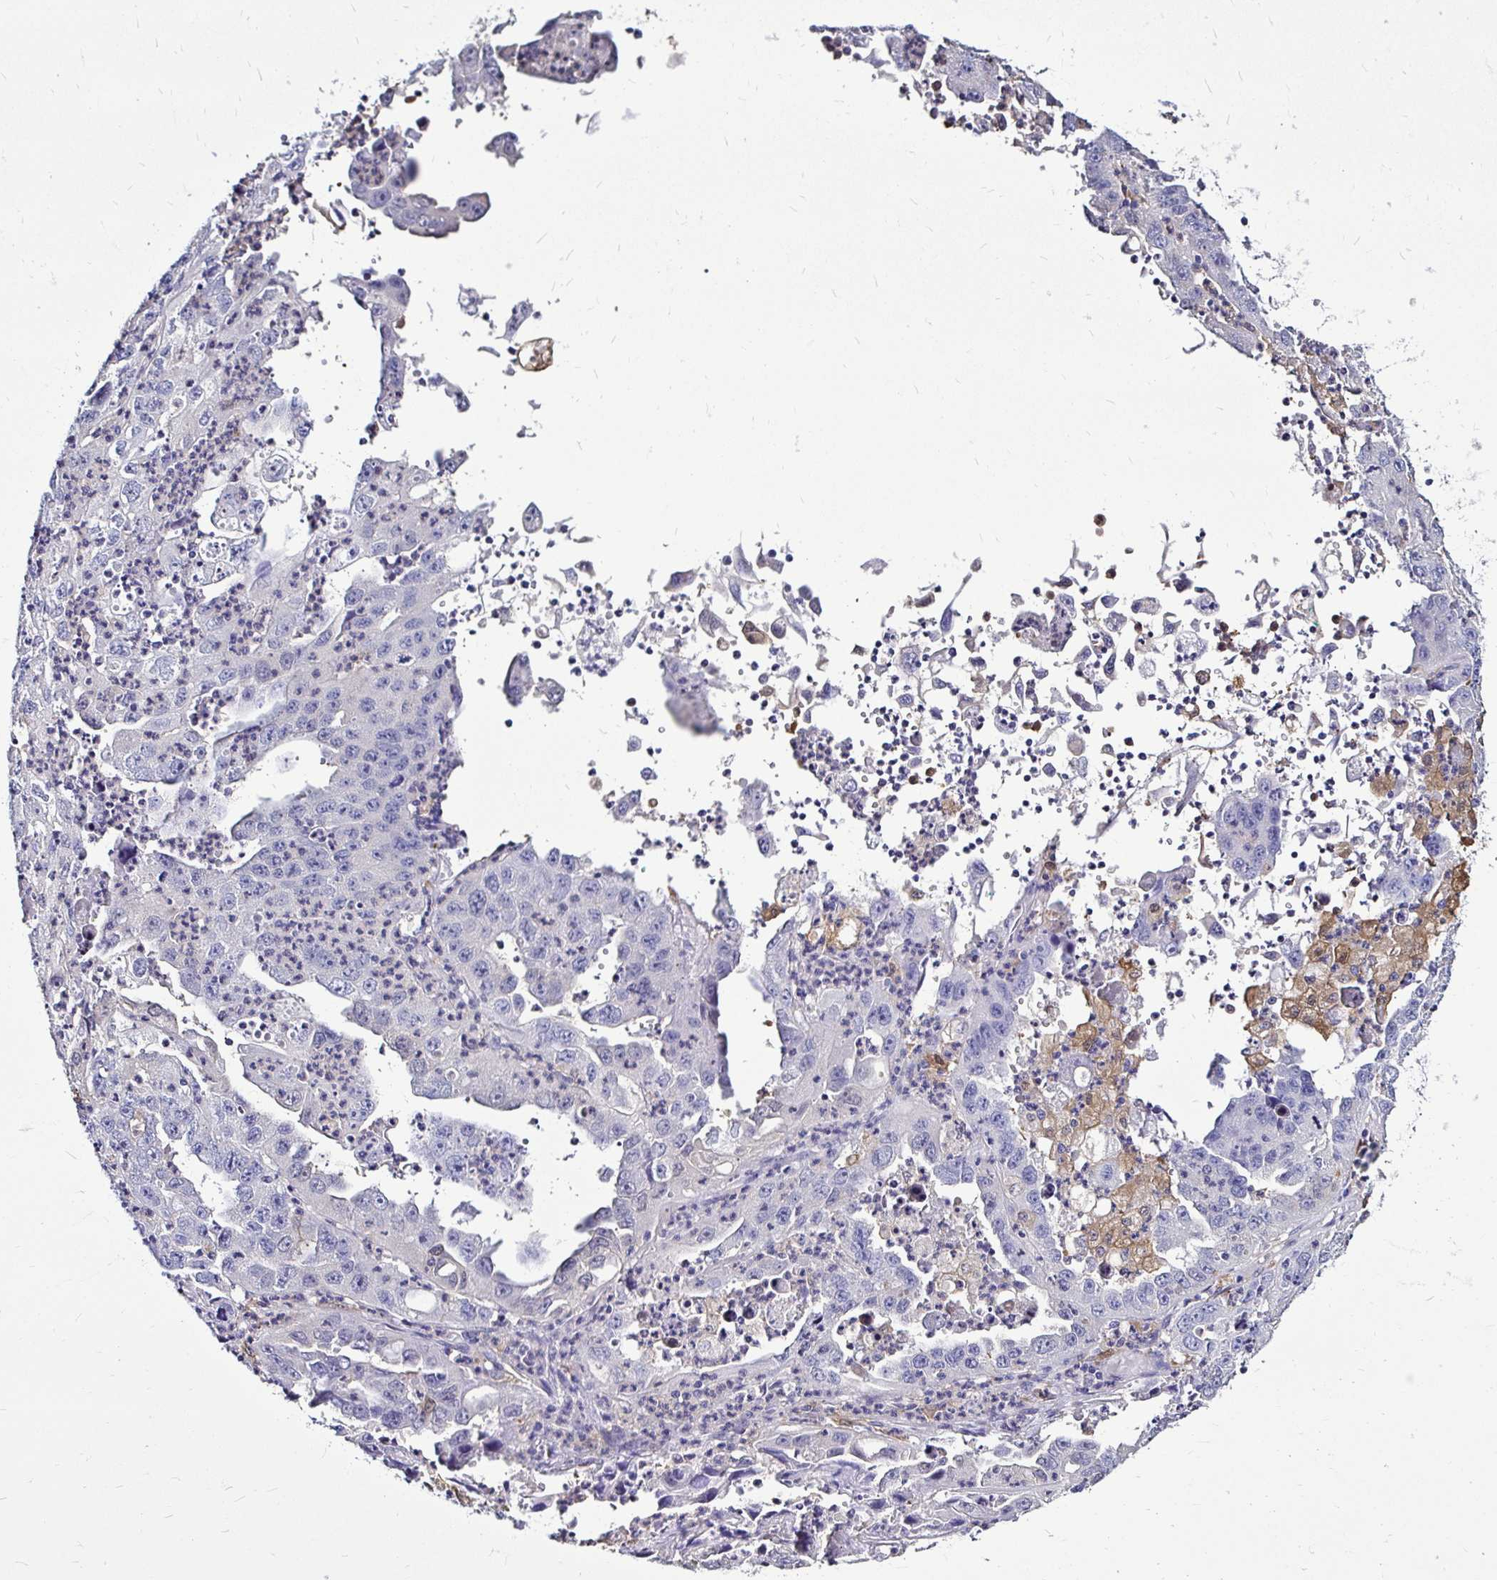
{"staining": {"intensity": "negative", "quantity": "none", "location": "none"}, "tissue": "endometrial cancer", "cell_type": "Tumor cells", "image_type": "cancer", "snomed": [{"axis": "morphology", "description": "Adenocarcinoma, NOS"}, {"axis": "topography", "description": "Uterus"}], "caption": "Human endometrial adenocarcinoma stained for a protein using immunohistochemistry (IHC) displays no expression in tumor cells.", "gene": "IDH1", "patient": {"sex": "female", "age": 62}}